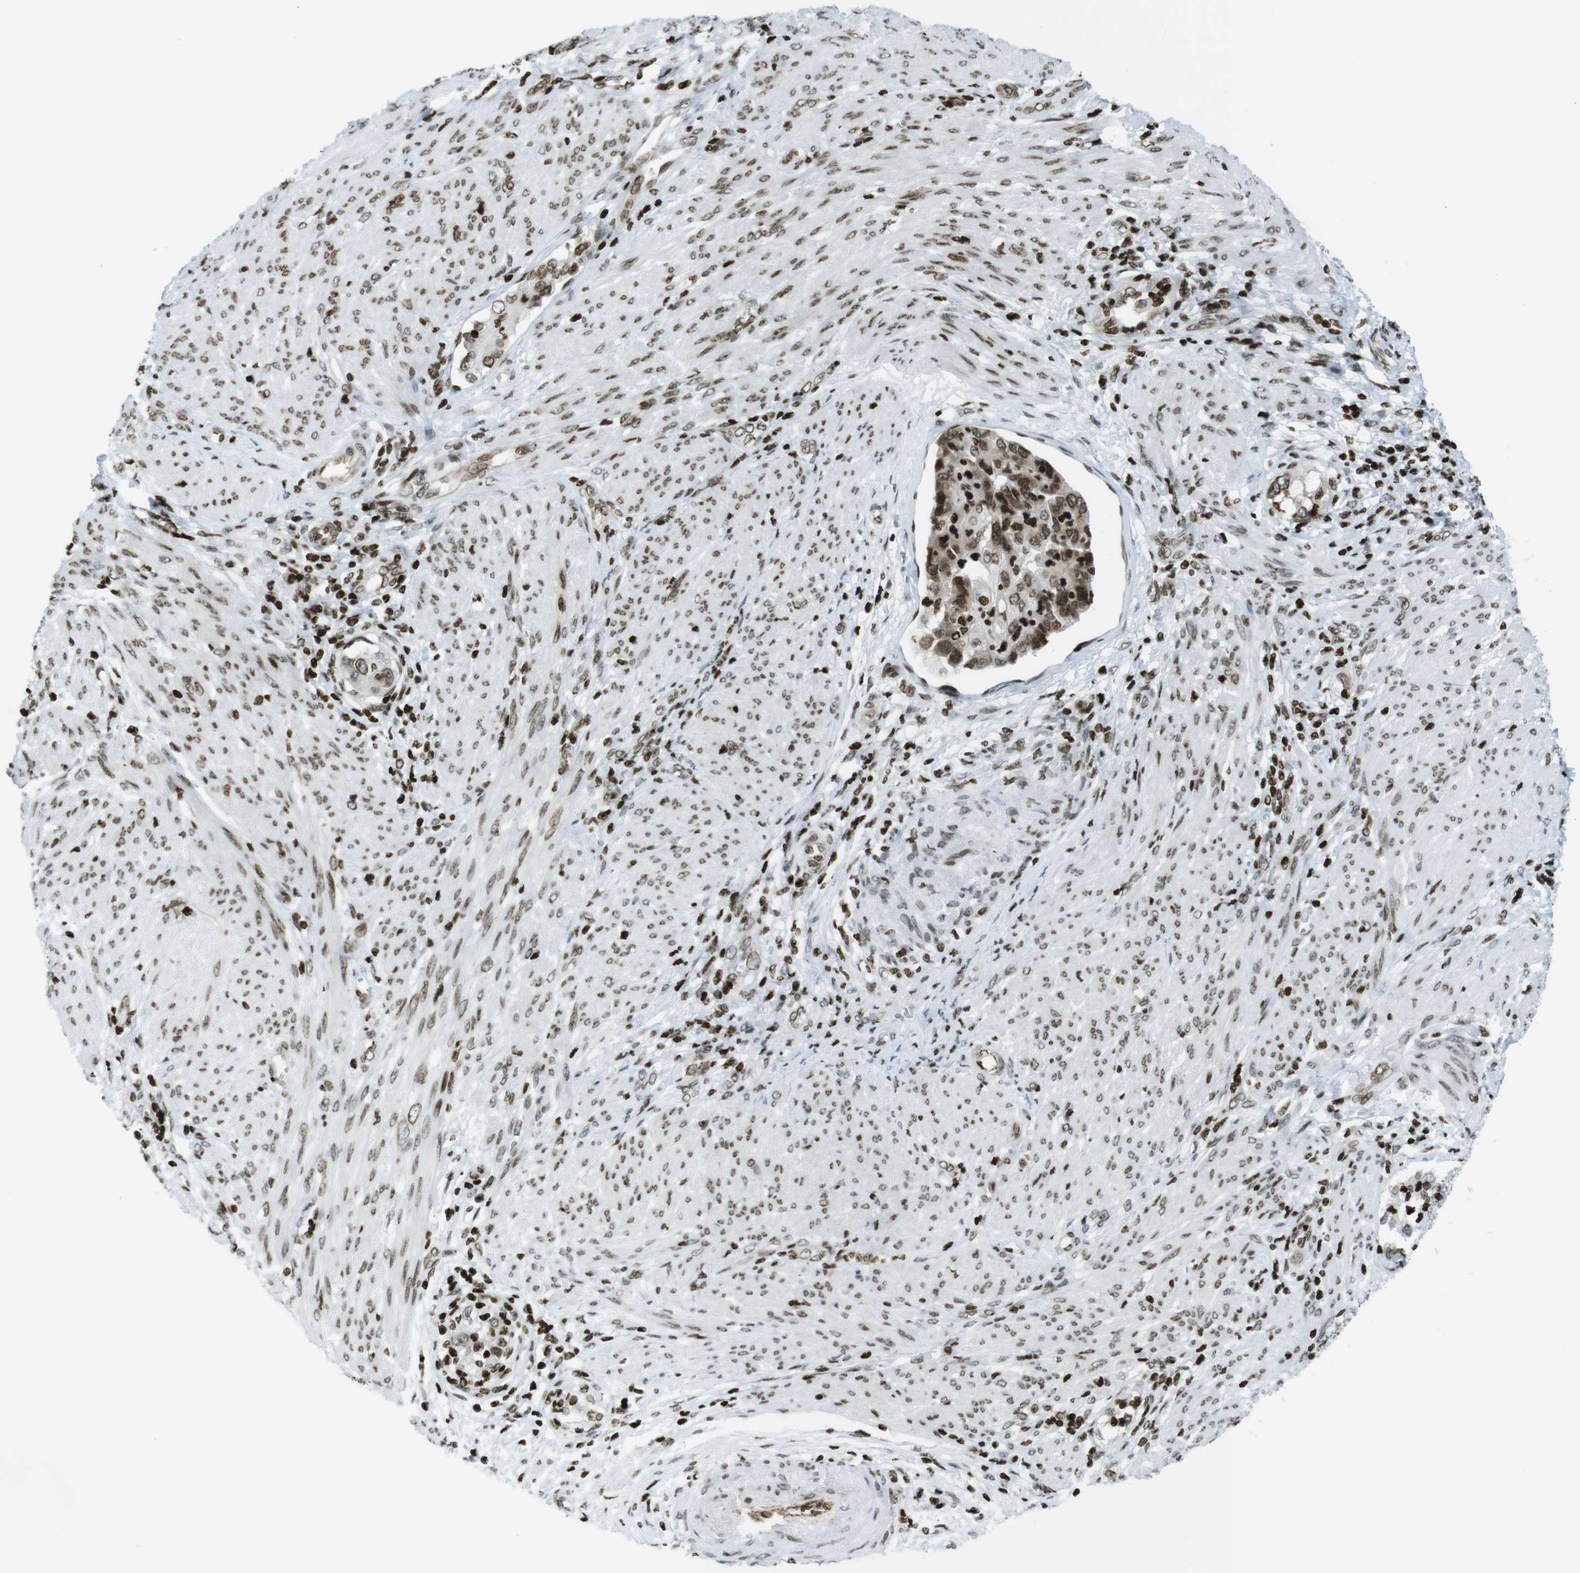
{"staining": {"intensity": "strong", "quantity": ">75%", "location": "nuclear"}, "tissue": "endometrial cancer", "cell_type": "Tumor cells", "image_type": "cancer", "snomed": [{"axis": "morphology", "description": "Adenocarcinoma, NOS"}, {"axis": "topography", "description": "Endometrium"}], "caption": "Protein expression analysis of human adenocarcinoma (endometrial) reveals strong nuclear expression in approximately >75% of tumor cells.", "gene": "H2AC8", "patient": {"sex": "female", "age": 85}}